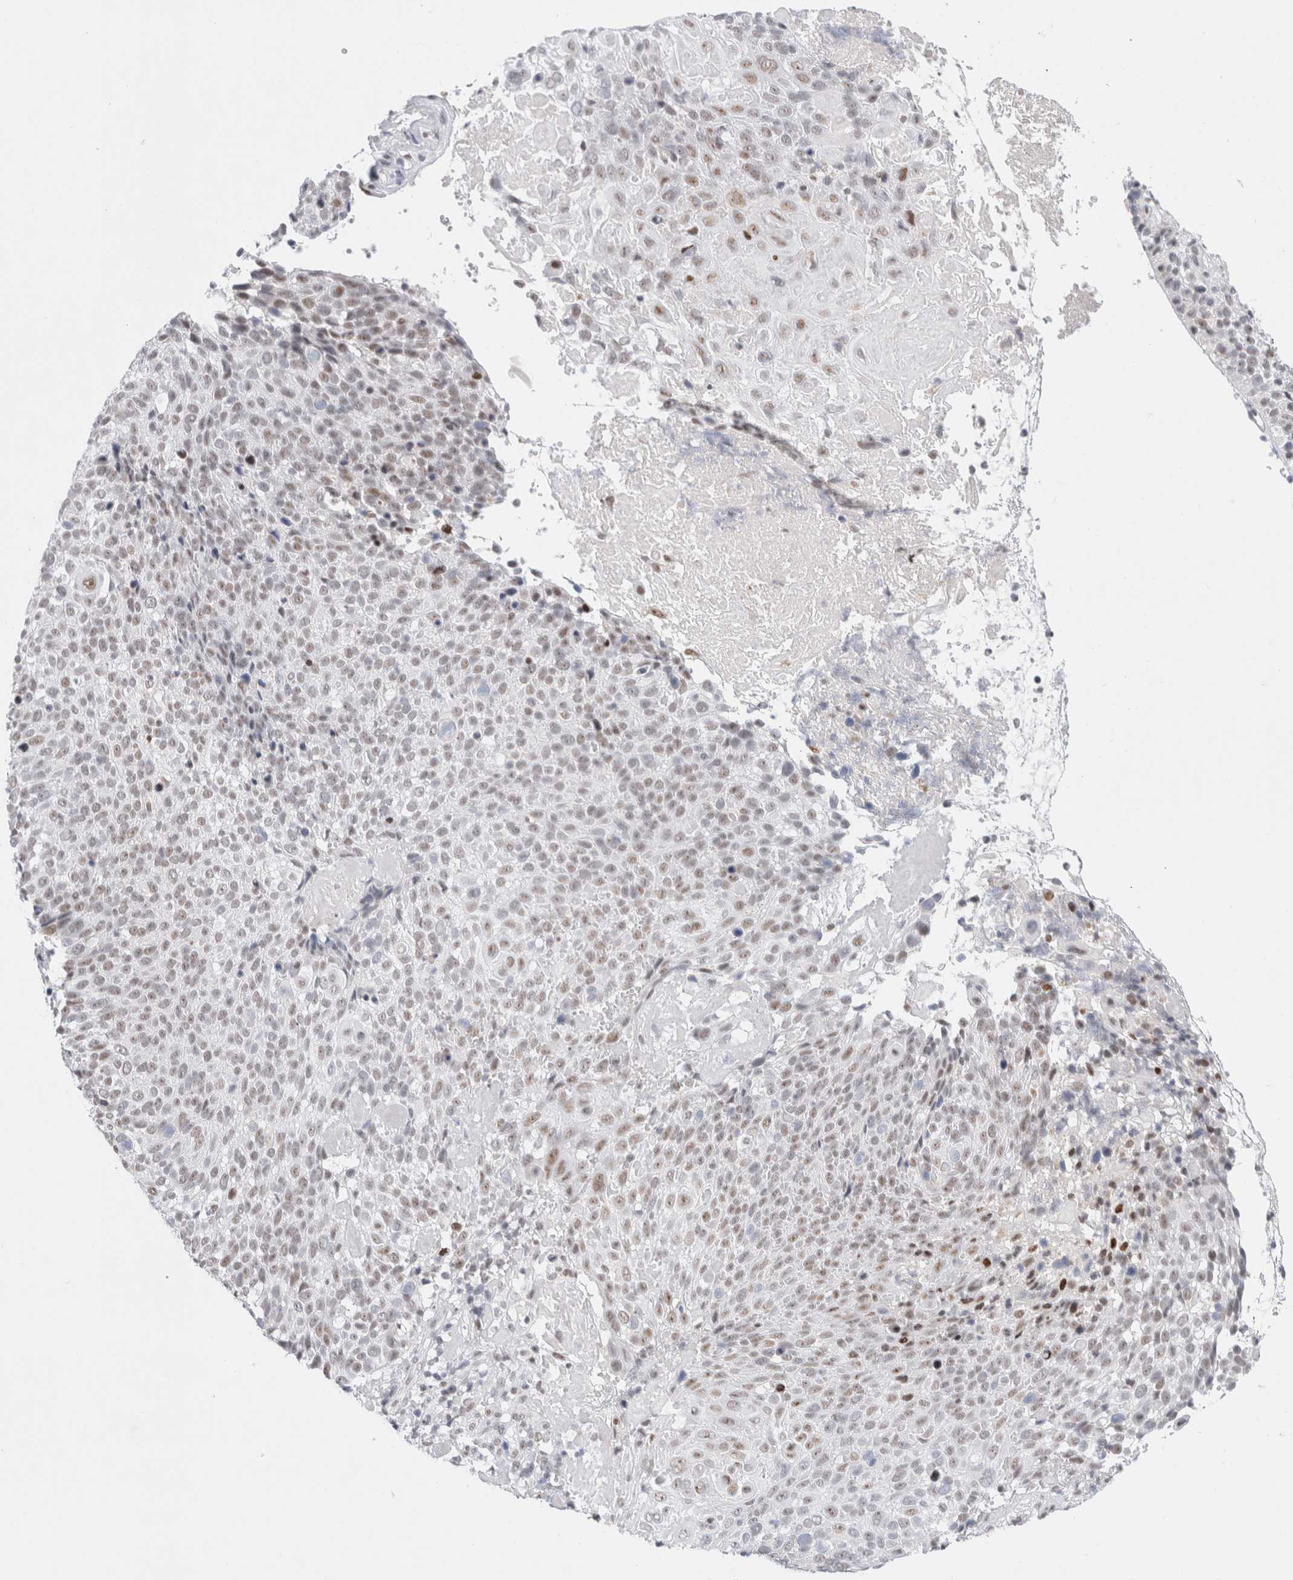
{"staining": {"intensity": "weak", "quantity": "25%-75%", "location": "nuclear"}, "tissue": "cervical cancer", "cell_type": "Tumor cells", "image_type": "cancer", "snomed": [{"axis": "morphology", "description": "Squamous cell carcinoma, NOS"}, {"axis": "topography", "description": "Cervix"}], "caption": "A brown stain highlights weak nuclear staining of a protein in human cervical cancer tumor cells. The protein of interest is shown in brown color, while the nuclei are stained blue.", "gene": "COPS7A", "patient": {"sex": "female", "age": 74}}